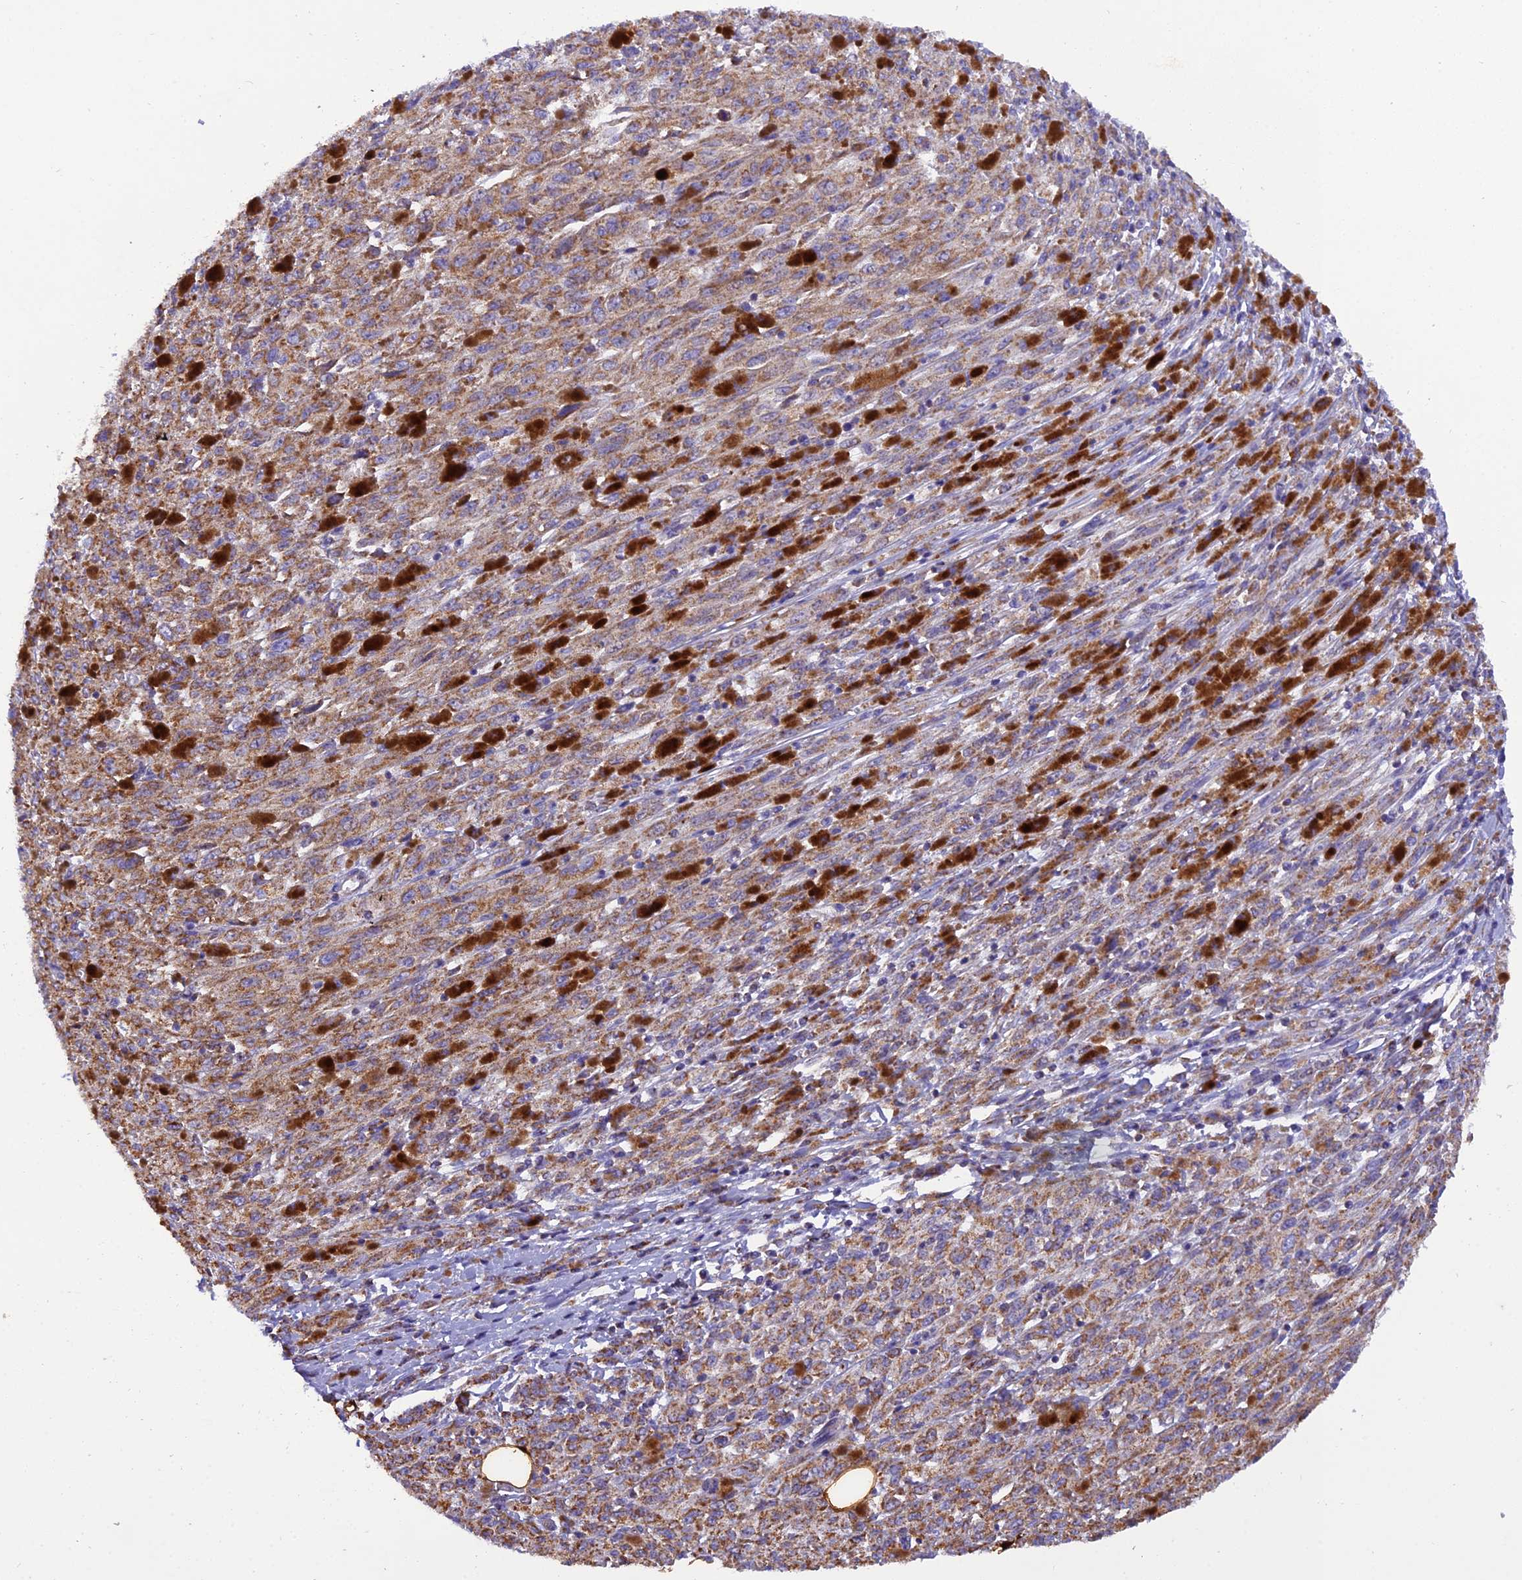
{"staining": {"intensity": "moderate", "quantity": ">75%", "location": "cytoplasmic/membranous"}, "tissue": "melanoma", "cell_type": "Tumor cells", "image_type": "cancer", "snomed": [{"axis": "morphology", "description": "Malignant melanoma, NOS"}, {"axis": "topography", "description": "Skin"}], "caption": "Malignant melanoma tissue shows moderate cytoplasmic/membranous expression in approximately >75% of tumor cells, visualized by immunohistochemistry.", "gene": "GPD1", "patient": {"sex": "female", "age": 52}}